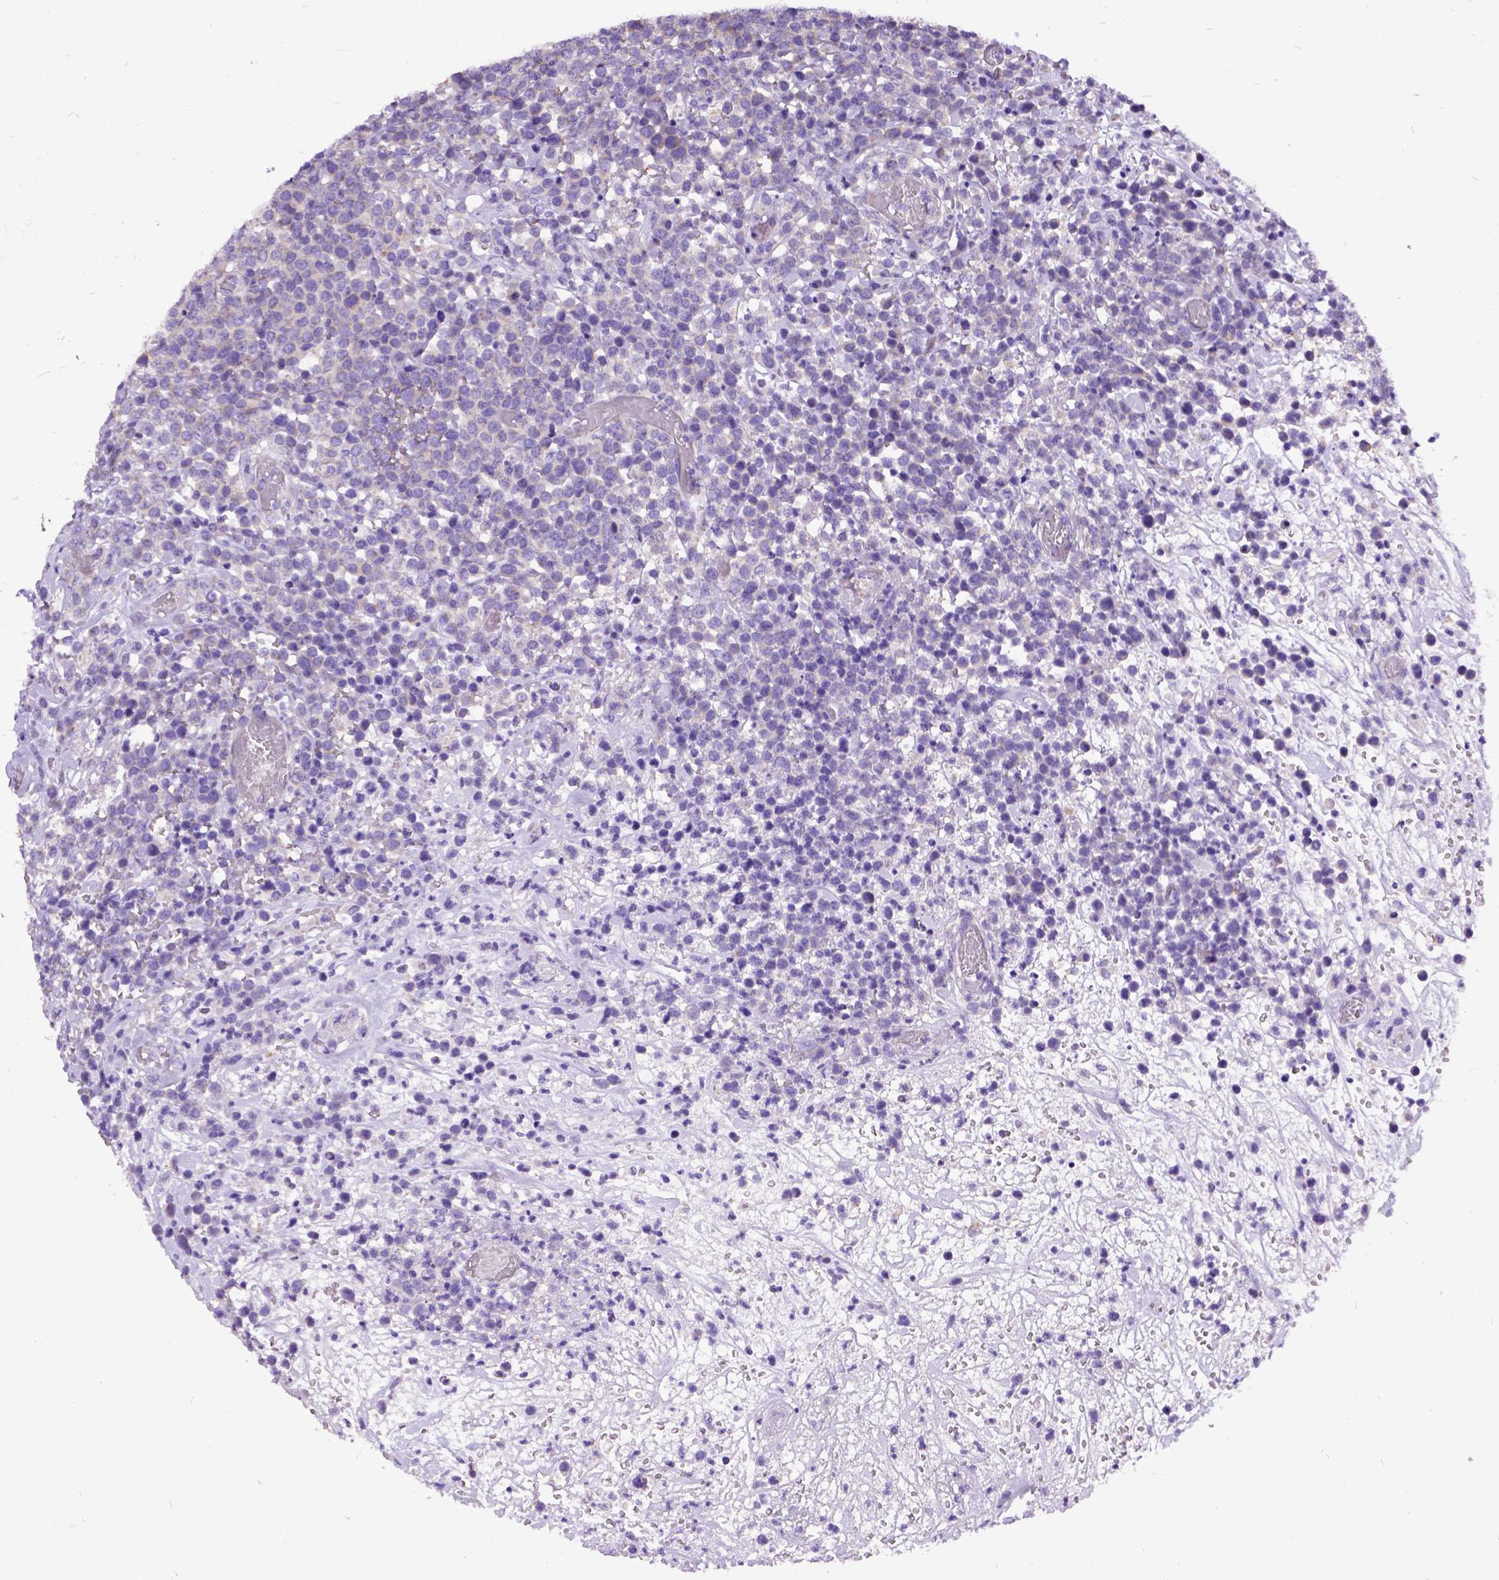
{"staining": {"intensity": "negative", "quantity": "none", "location": "none"}, "tissue": "lymphoma", "cell_type": "Tumor cells", "image_type": "cancer", "snomed": [{"axis": "morphology", "description": "Malignant lymphoma, non-Hodgkin's type, High grade"}, {"axis": "topography", "description": "Soft tissue"}], "caption": "Malignant lymphoma, non-Hodgkin's type (high-grade) stained for a protein using immunohistochemistry demonstrates no staining tumor cells.", "gene": "CFAP54", "patient": {"sex": "female", "age": 56}}